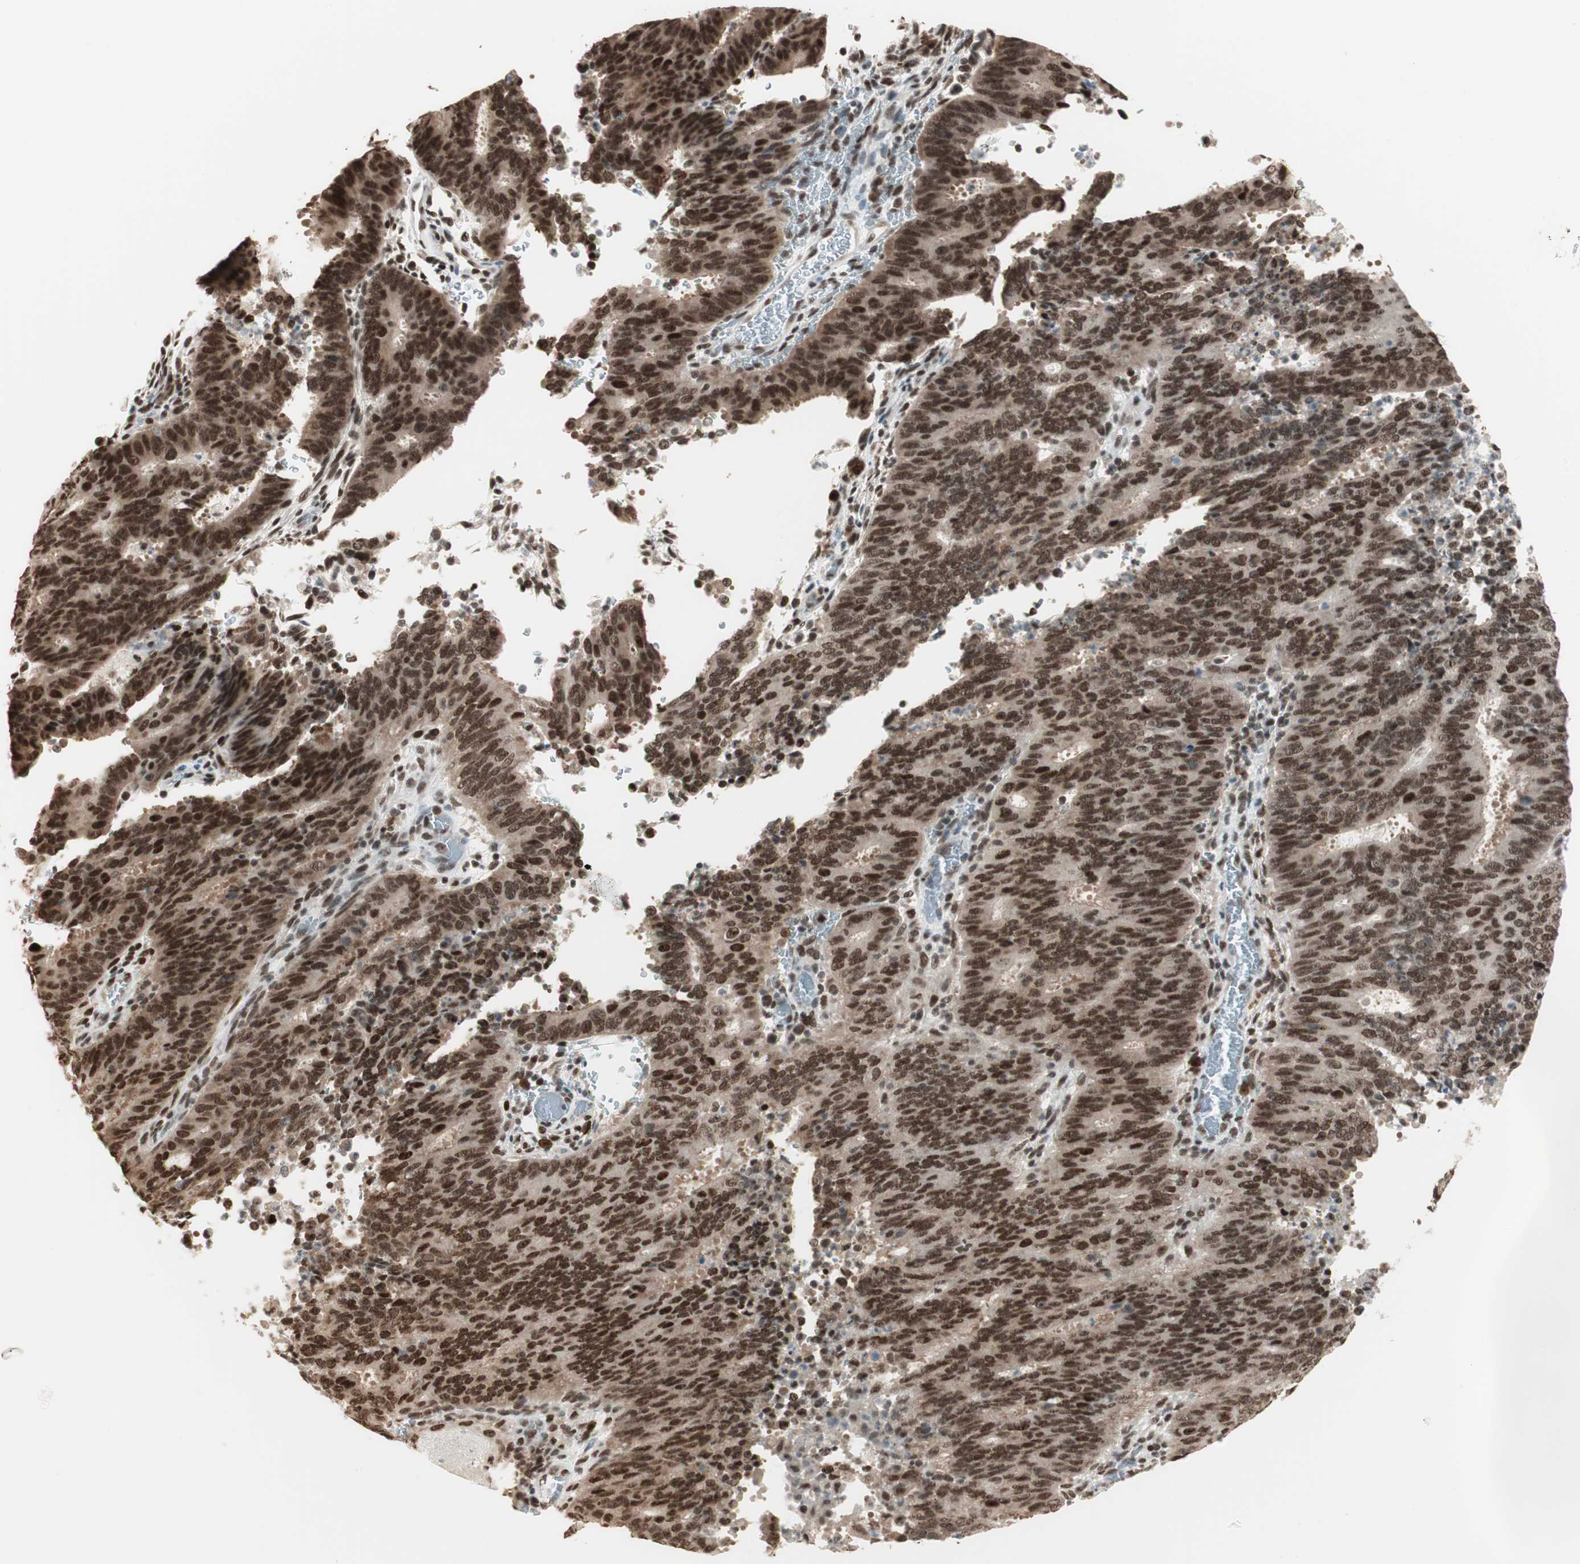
{"staining": {"intensity": "strong", "quantity": ">75%", "location": "nuclear"}, "tissue": "cervical cancer", "cell_type": "Tumor cells", "image_type": "cancer", "snomed": [{"axis": "morphology", "description": "Adenocarcinoma, NOS"}, {"axis": "topography", "description": "Cervix"}], "caption": "A brown stain labels strong nuclear staining of a protein in human adenocarcinoma (cervical) tumor cells.", "gene": "SMARCE1", "patient": {"sex": "female", "age": 44}}